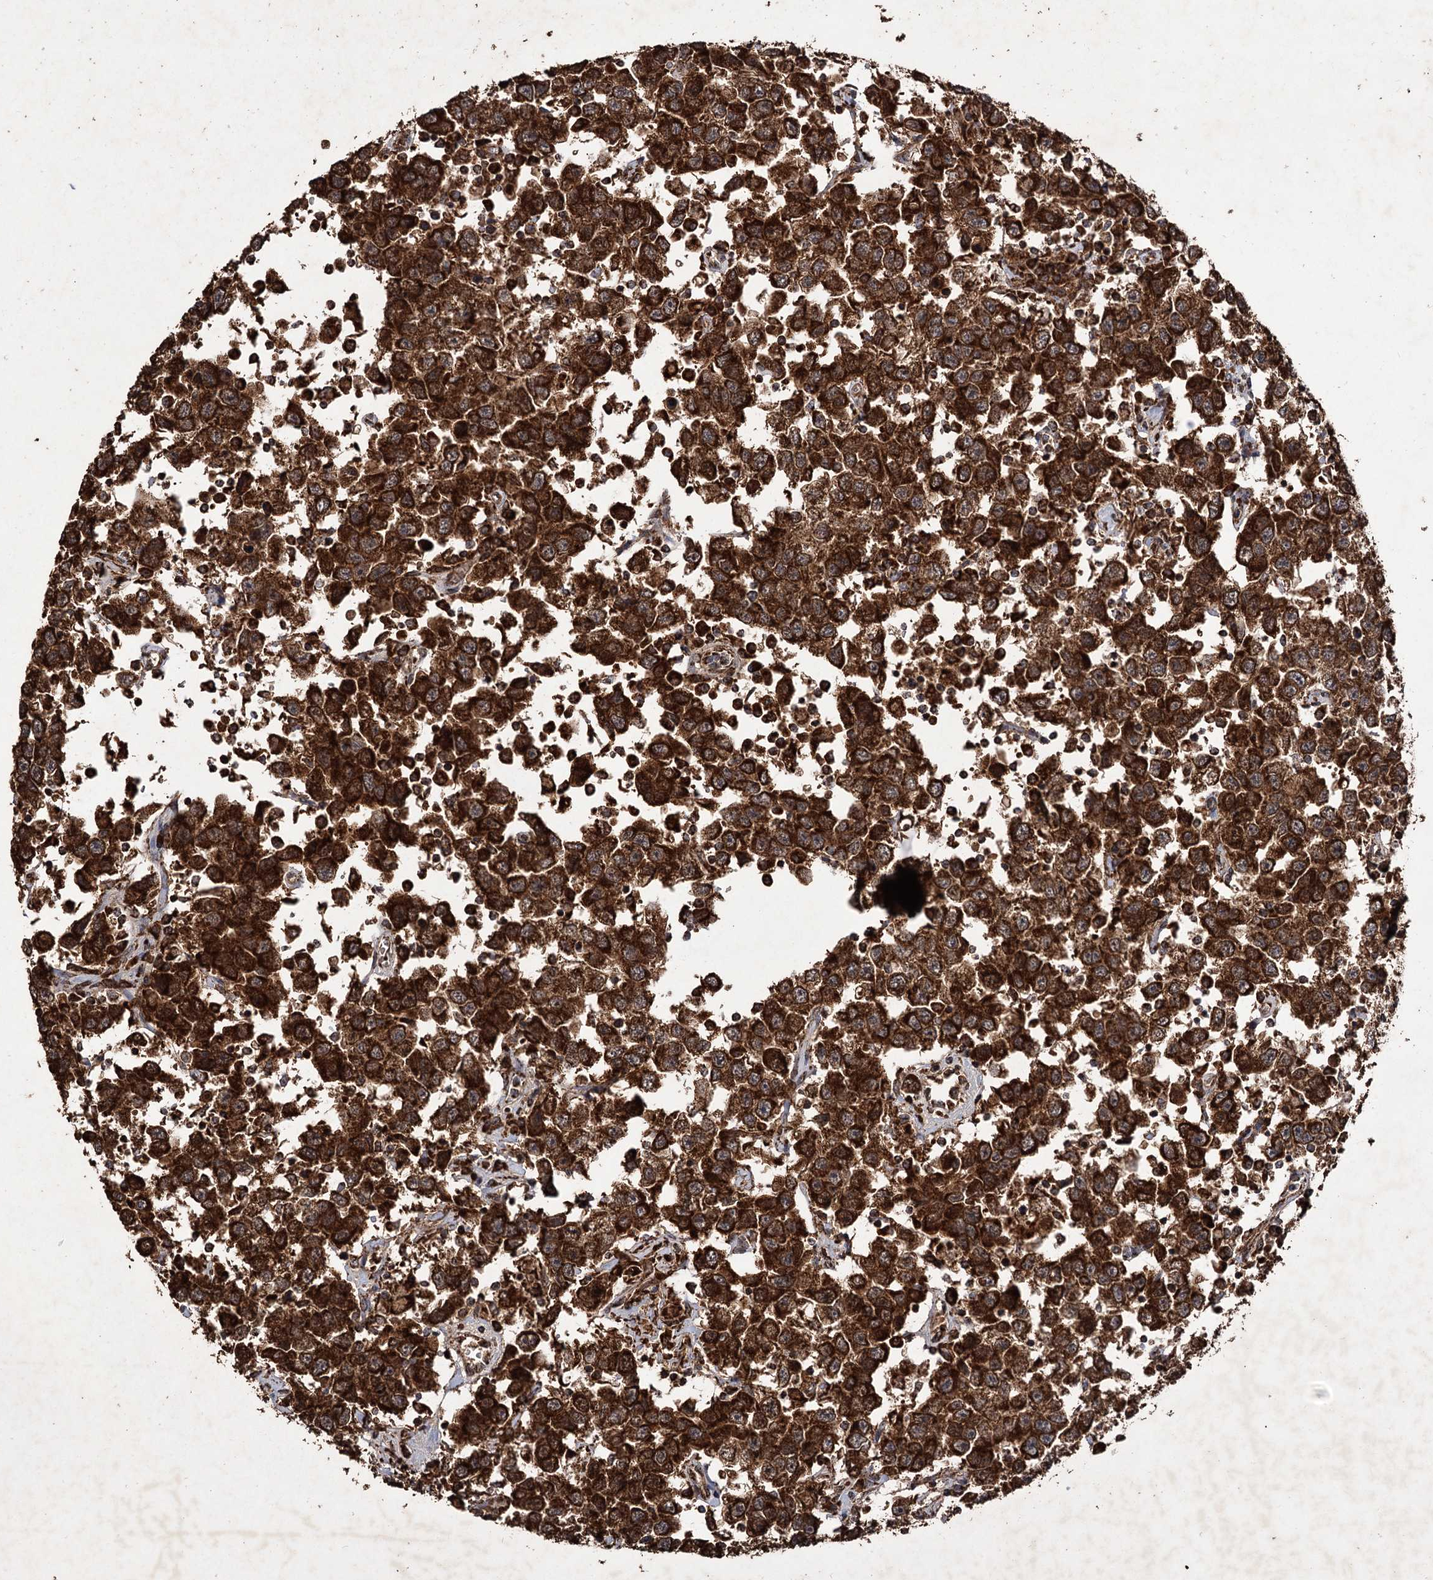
{"staining": {"intensity": "strong", "quantity": ">75%", "location": "cytoplasmic/membranous"}, "tissue": "testis cancer", "cell_type": "Tumor cells", "image_type": "cancer", "snomed": [{"axis": "morphology", "description": "Seminoma, NOS"}, {"axis": "topography", "description": "Testis"}], "caption": "Immunohistochemical staining of testis cancer (seminoma) demonstrates high levels of strong cytoplasmic/membranous protein positivity in about >75% of tumor cells.", "gene": "IPO4", "patient": {"sex": "male", "age": 41}}